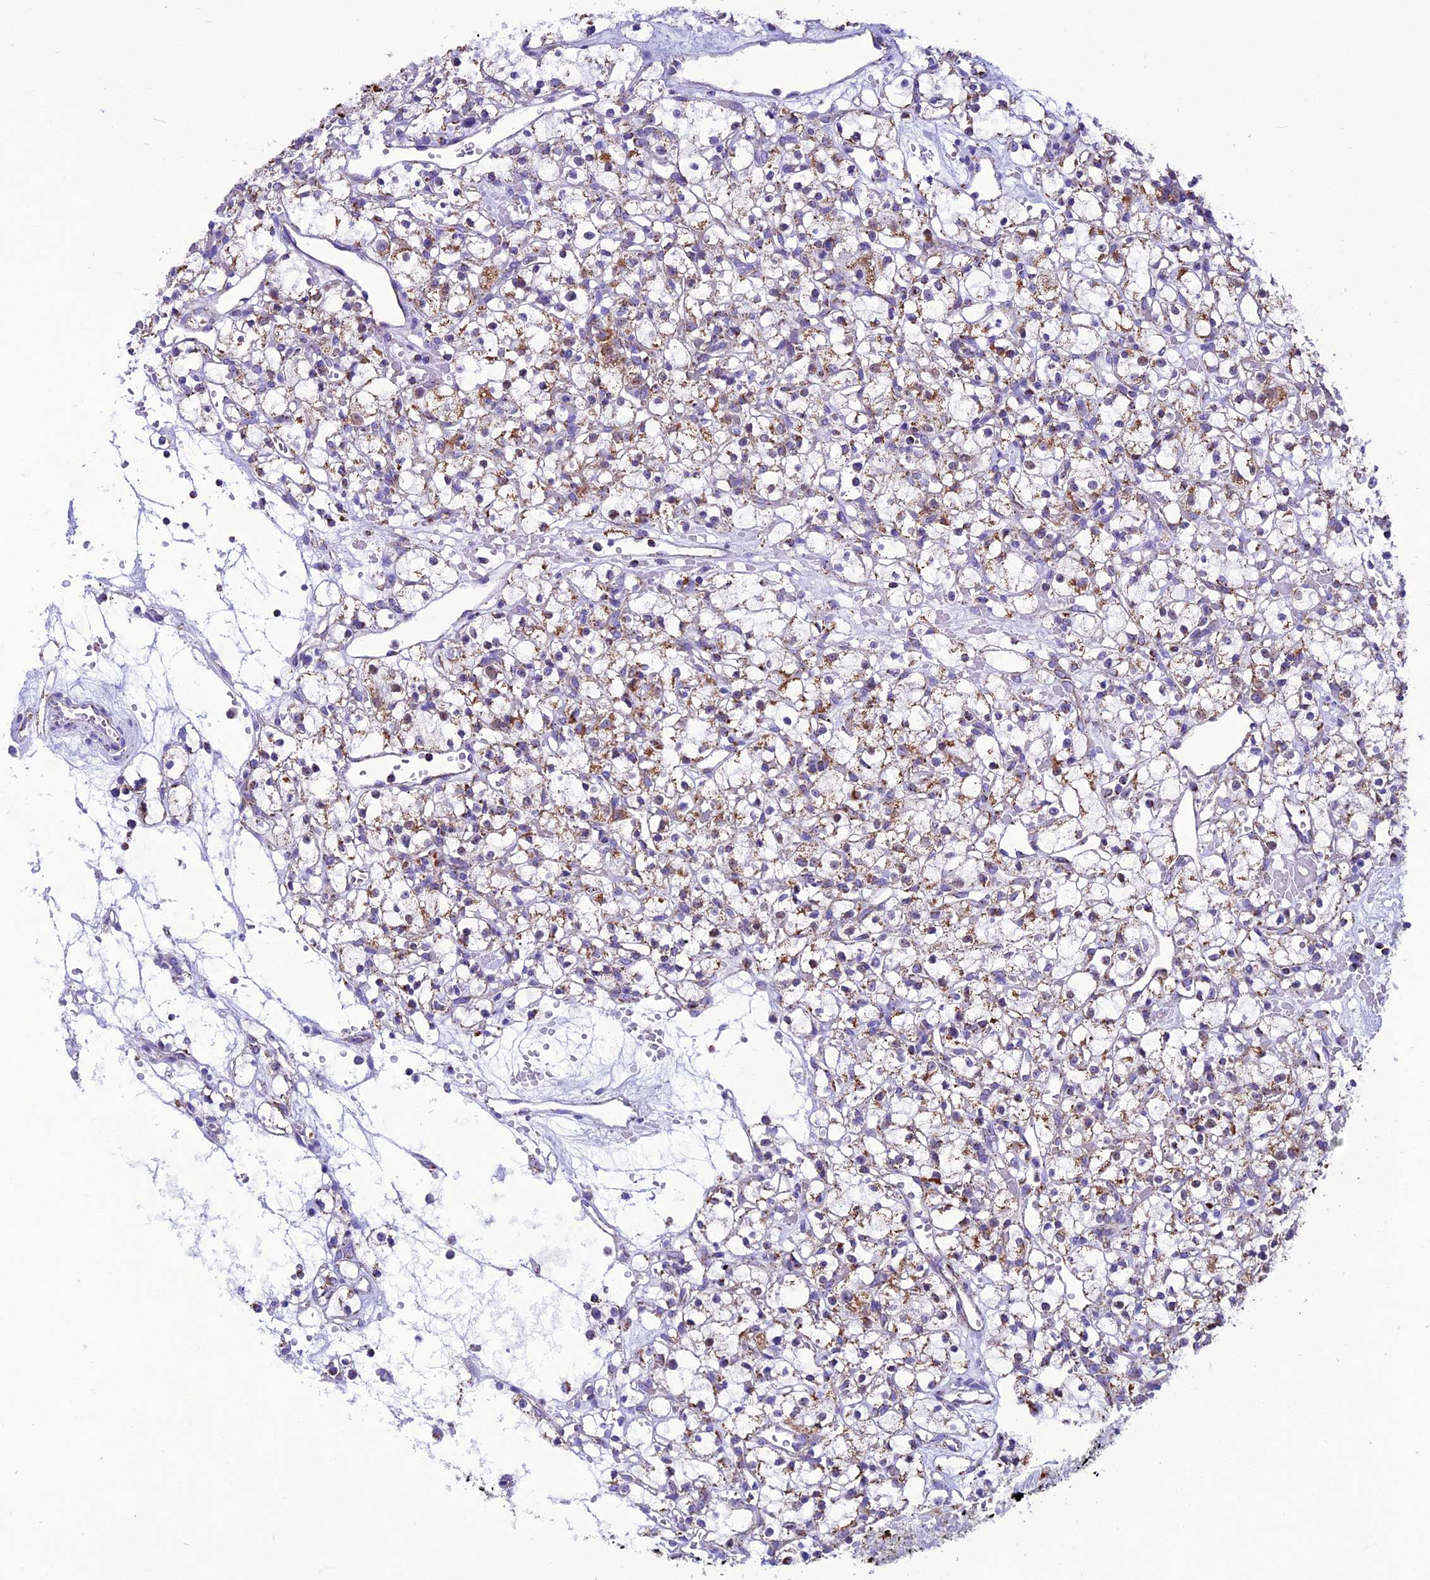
{"staining": {"intensity": "moderate", "quantity": "<25%", "location": "cytoplasmic/membranous"}, "tissue": "renal cancer", "cell_type": "Tumor cells", "image_type": "cancer", "snomed": [{"axis": "morphology", "description": "Adenocarcinoma, NOS"}, {"axis": "topography", "description": "Kidney"}], "caption": "This image exhibits immunohistochemistry (IHC) staining of renal cancer, with low moderate cytoplasmic/membranous expression in approximately <25% of tumor cells.", "gene": "ICA1L", "patient": {"sex": "female", "age": 59}}